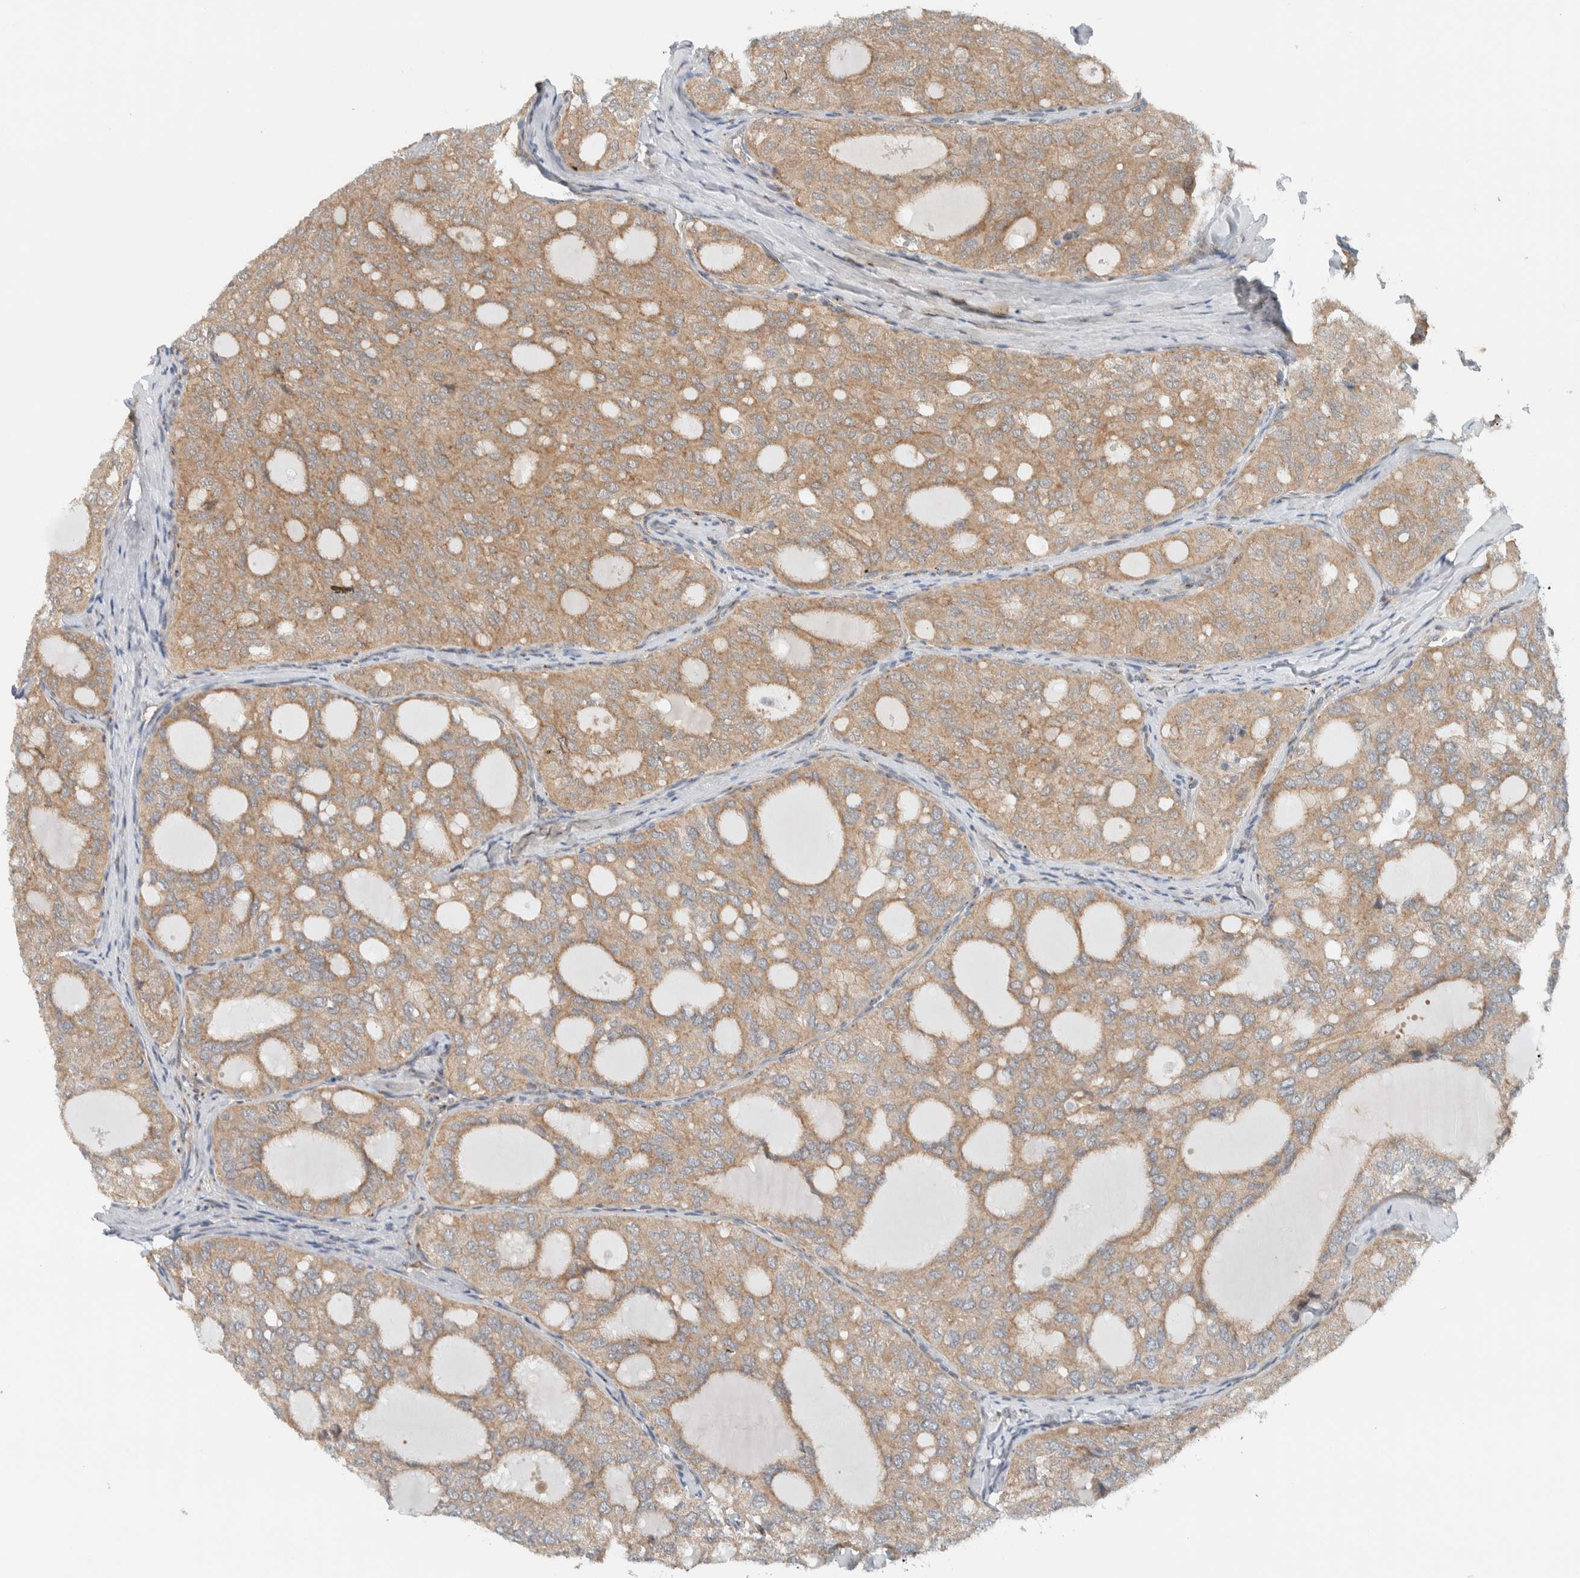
{"staining": {"intensity": "moderate", "quantity": ">75%", "location": "cytoplasmic/membranous"}, "tissue": "thyroid cancer", "cell_type": "Tumor cells", "image_type": "cancer", "snomed": [{"axis": "morphology", "description": "Follicular adenoma carcinoma, NOS"}, {"axis": "topography", "description": "Thyroid gland"}], "caption": "Brown immunohistochemical staining in human thyroid cancer (follicular adenoma carcinoma) shows moderate cytoplasmic/membranous positivity in about >75% of tumor cells. (Brightfield microscopy of DAB IHC at high magnification).", "gene": "RERE", "patient": {"sex": "male", "age": 75}}